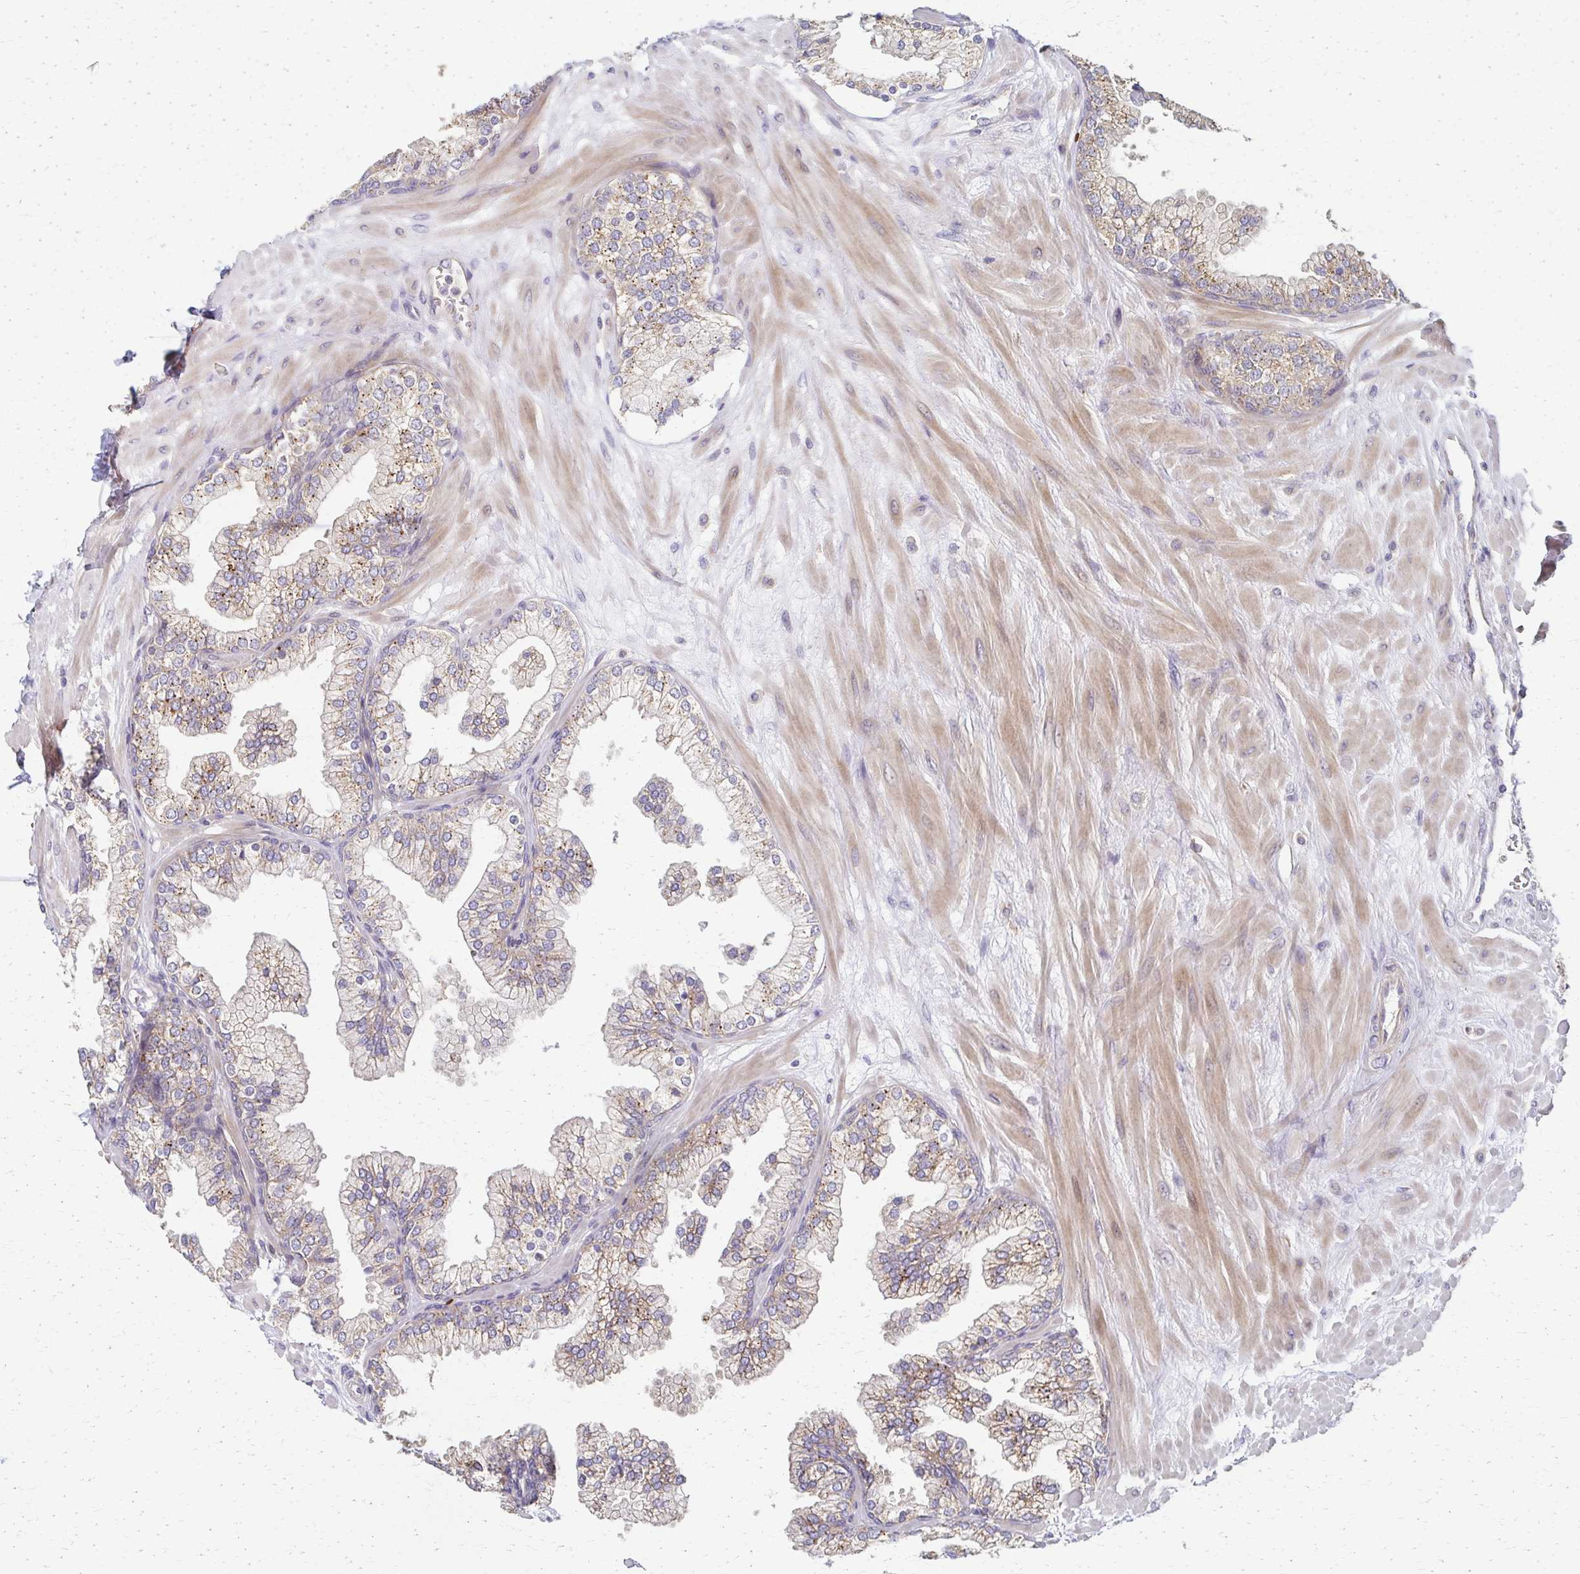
{"staining": {"intensity": "weak", "quantity": "25%-75%", "location": "cytoplasmic/membranous"}, "tissue": "prostate", "cell_type": "Glandular cells", "image_type": "normal", "snomed": [{"axis": "morphology", "description": "Normal tissue, NOS"}, {"axis": "topography", "description": "Prostate"}, {"axis": "topography", "description": "Peripheral nerve tissue"}], "caption": "Prostate stained for a protein (brown) displays weak cytoplasmic/membranous positive expression in about 25%-75% of glandular cells.", "gene": "SKA2", "patient": {"sex": "male", "age": 61}}